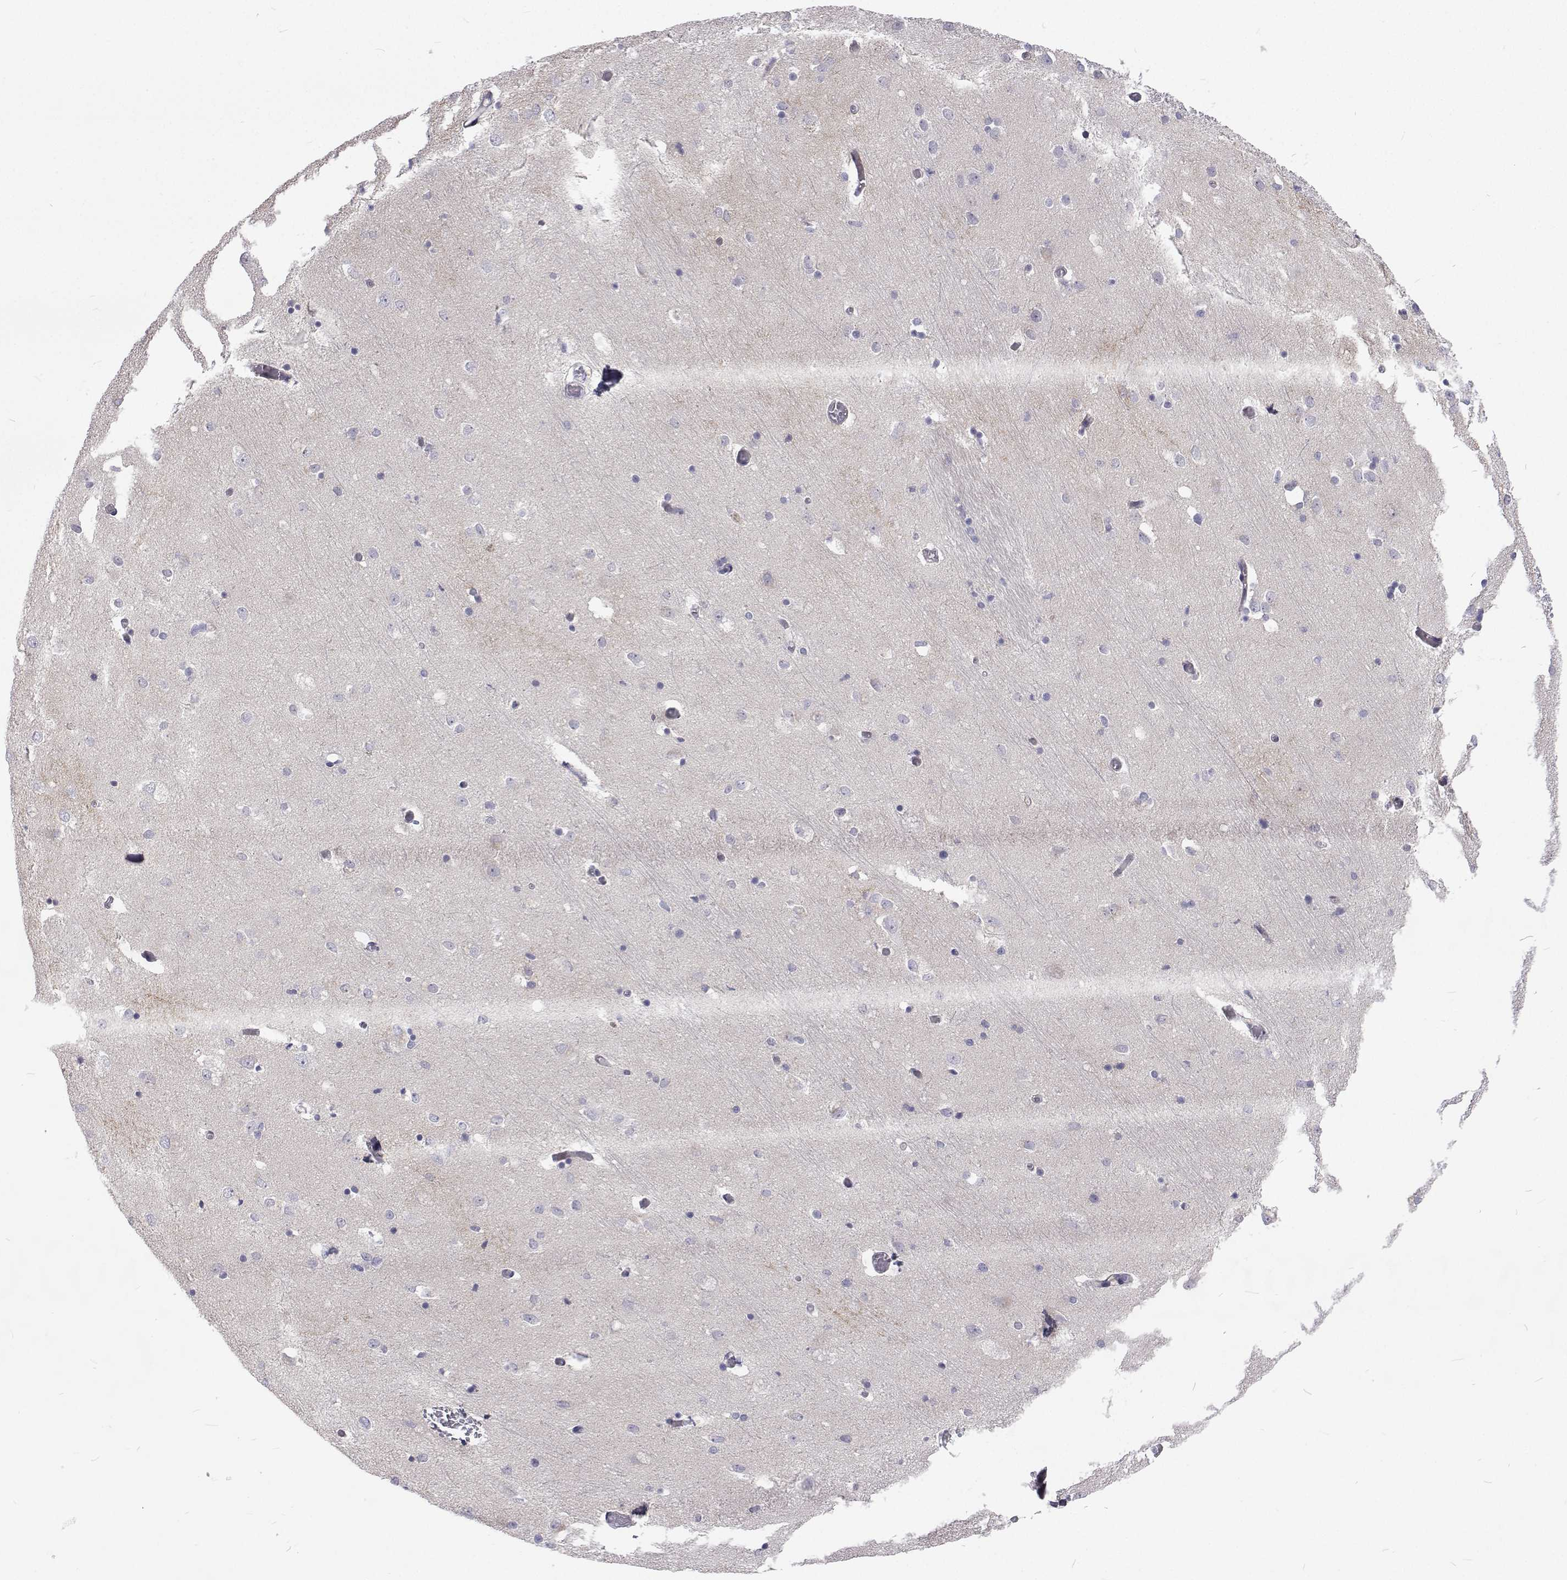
{"staining": {"intensity": "negative", "quantity": "none", "location": "none"}, "tissue": "caudate", "cell_type": "Glial cells", "image_type": "normal", "snomed": [{"axis": "morphology", "description": "Normal tissue, NOS"}, {"axis": "topography", "description": "Lateral ventricle wall"}, {"axis": "topography", "description": "Hippocampus"}], "caption": "High power microscopy micrograph of an immunohistochemistry histopathology image of normal caudate, revealing no significant staining in glial cells.", "gene": "NPR3", "patient": {"sex": "female", "age": 63}}